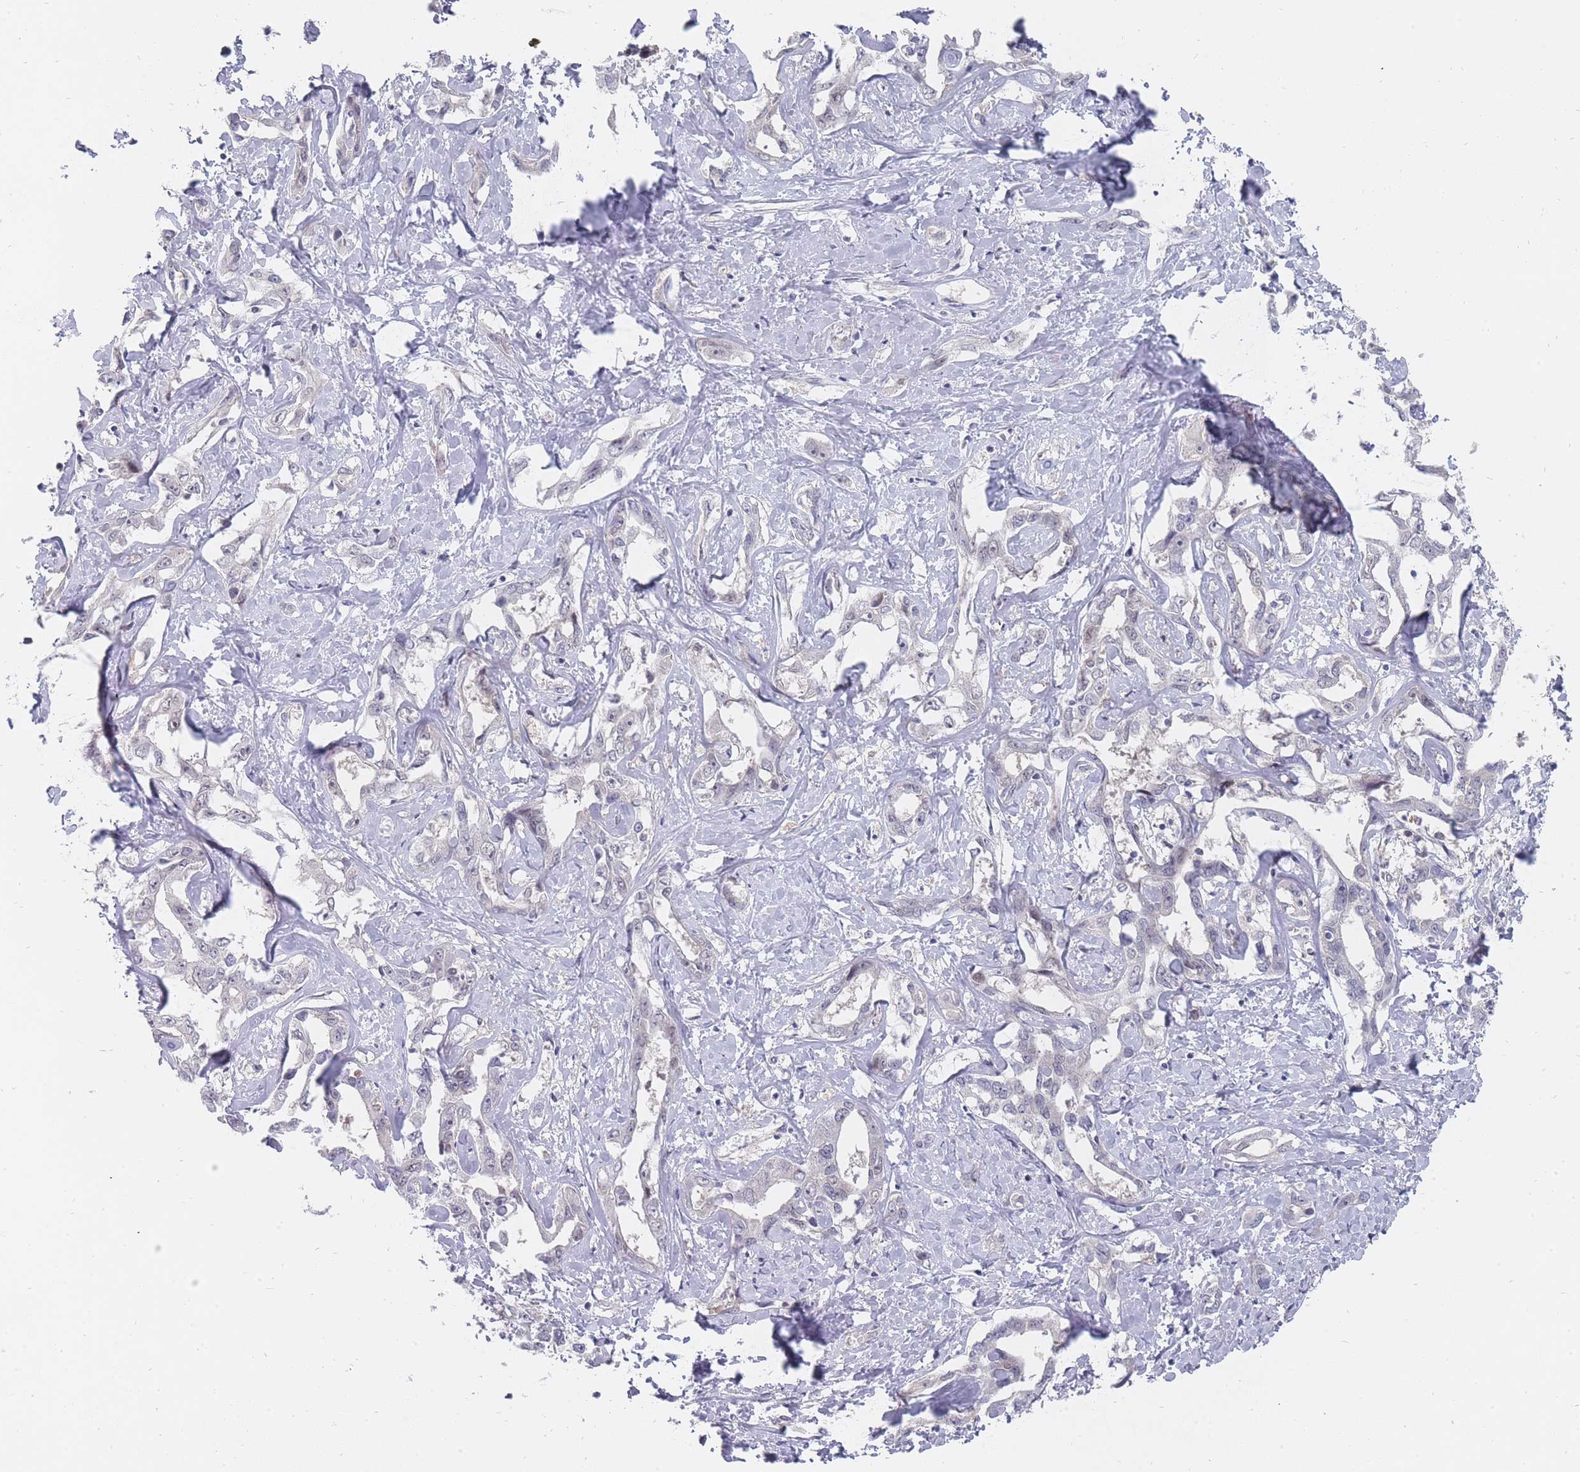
{"staining": {"intensity": "negative", "quantity": "none", "location": "none"}, "tissue": "liver cancer", "cell_type": "Tumor cells", "image_type": "cancer", "snomed": [{"axis": "morphology", "description": "Cholangiocarcinoma"}, {"axis": "topography", "description": "Liver"}], "caption": "Immunohistochemistry micrograph of human cholangiocarcinoma (liver) stained for a protein (brown), which reveals no positivity in tumor cells.", "gene": "GINS1", "patient": {"sex": "male", "age": 59}}